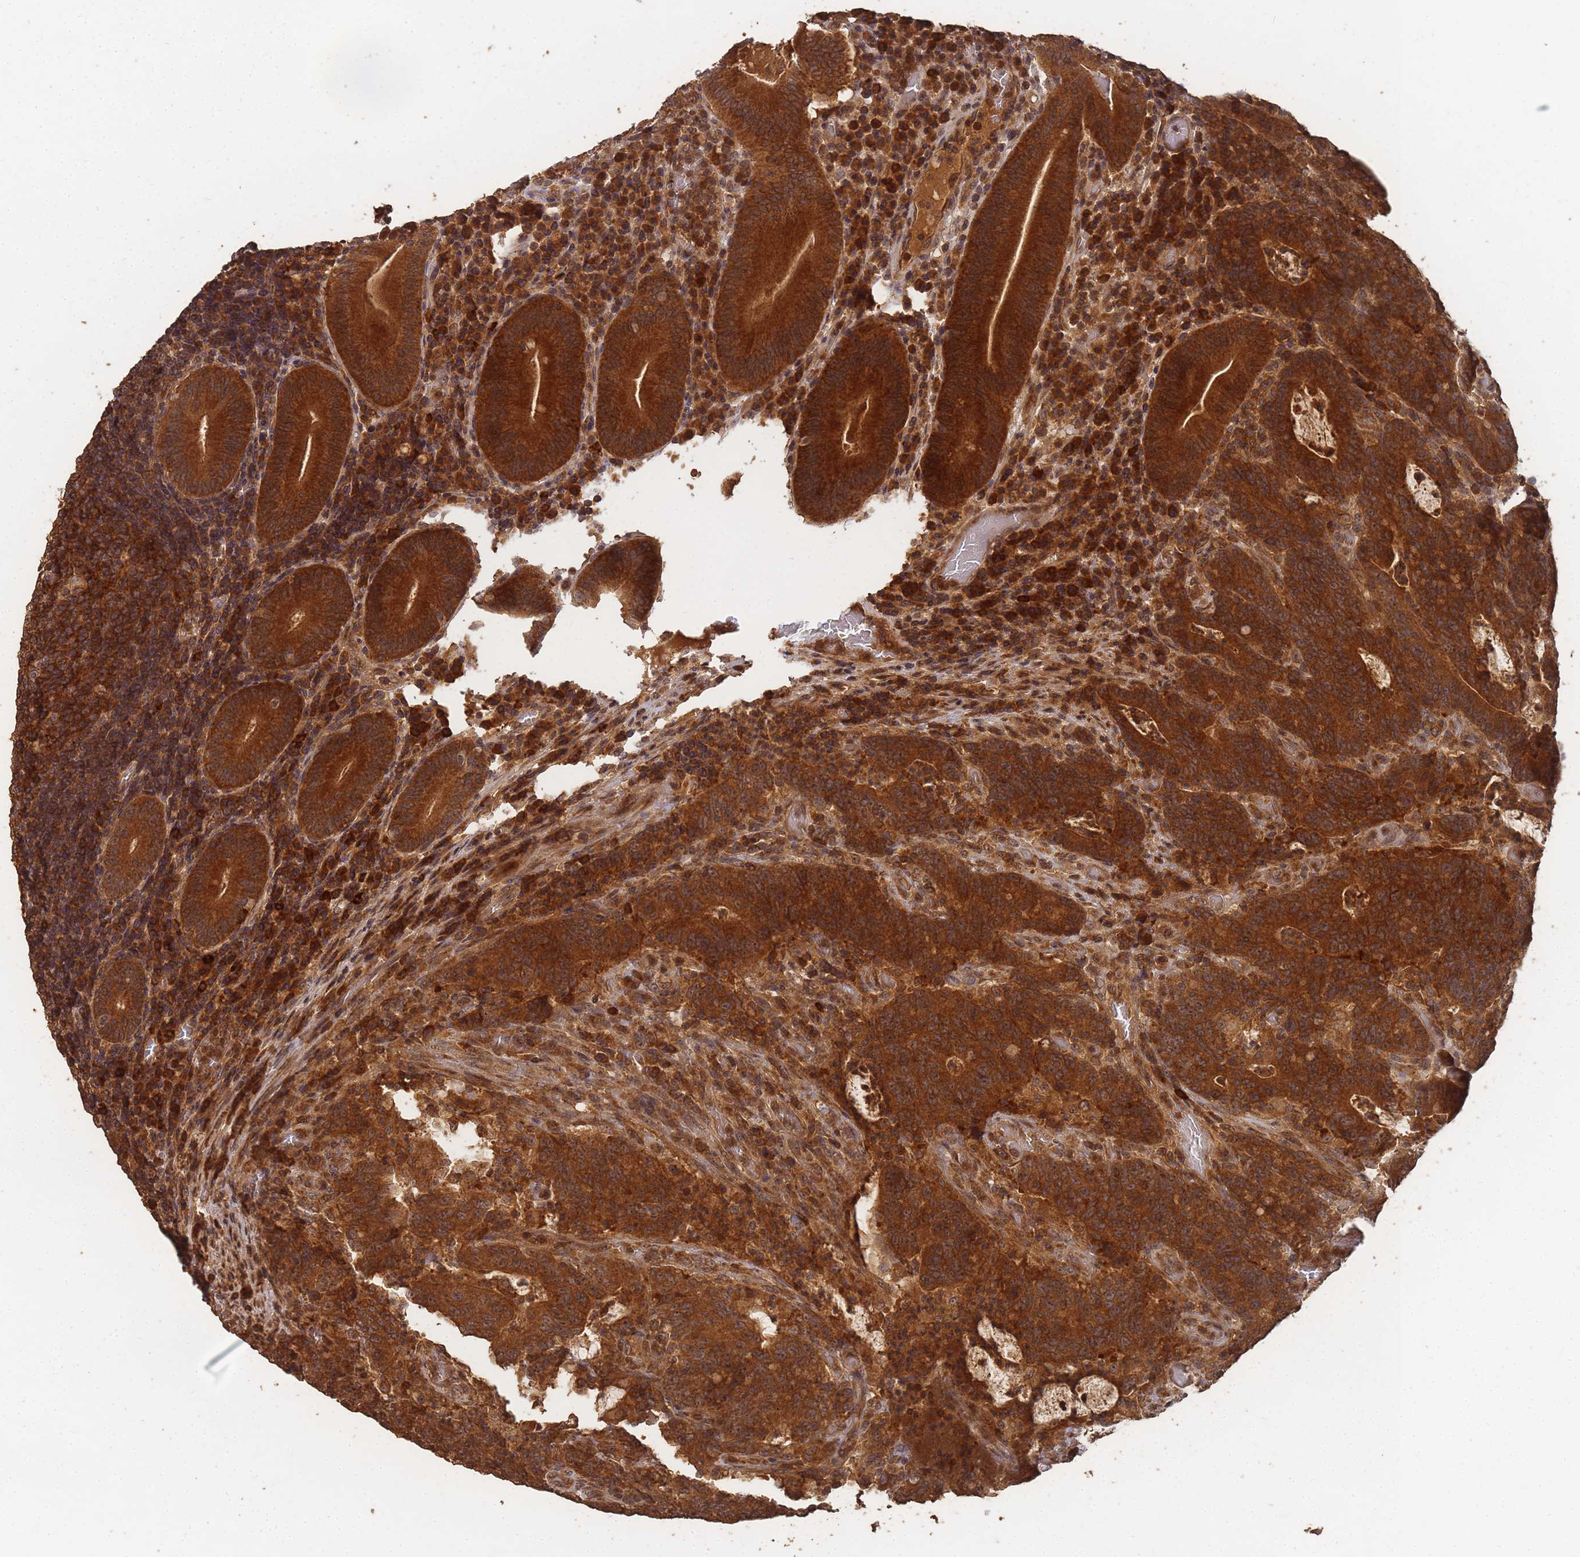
{"staining": {"intensity": "strong", "quantity": ">75%", "location": "cytoplasmic/membranous"}, "tissue": "colorectal cancer", "cell_type": "Tumor cells", "image_type": "cancer", "snomed": [{"axis": "morphology", "description": "Normal tissue, NOS"}, {"axis": "morphology", "description": "Adenocarcinoma, NOS"}, {"axis": "topography", "description": "Colon"}], "caption": "High-magnification brightfield microscopy of colorectal adenocarcinoma stained with DAB (3,3'-diaminobenzidine) (brown) and counterstained with hematoxylin (blue). tumor cells exhibit strong cytoplasmic/membranous expression is appreciated in about>75% of cells. (DAB IHC with brightfield microscopy, high magnification).", "gene": "ALKBH1", "patient": {"sex": "female", "age": 75}}